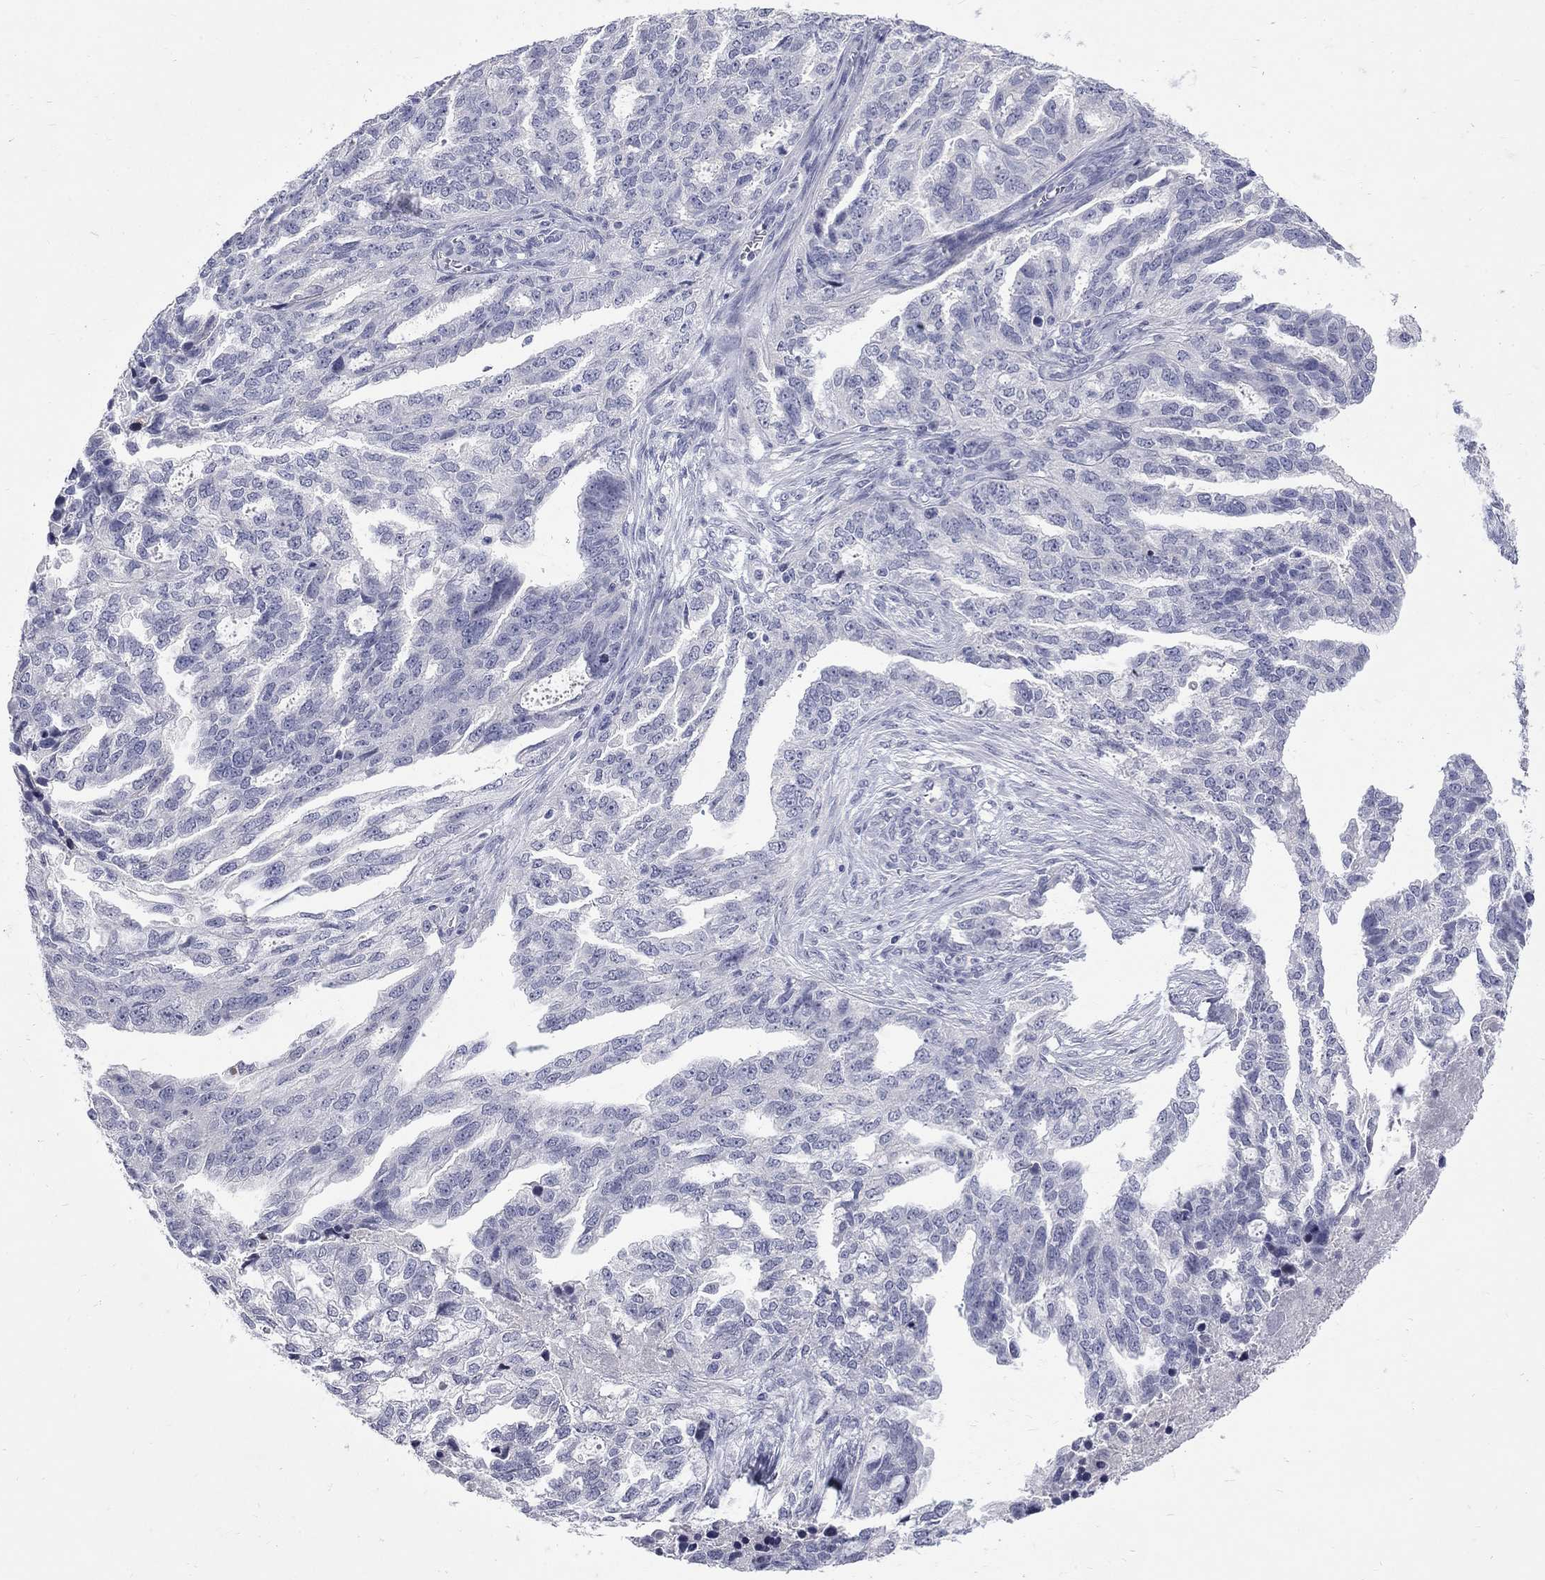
{"staining": {"intensity": "negative", "quantity": "none", "location": "none"}, "tissue": "ovarian cancer", "cell_type": "Tumor cells", "image_type": "cancer", "snomed": [{"axis": "morphology", "description": "Cystadenocarcinoma, serous, NOS"}, {"axis": "topography", "description": "Ovary"}], "caption": "Tumor cells show no significant positivity in ovarian serous cystadenocarcinoma.", "gene": "CTNND2", "patient": {"sex": "female", "age": 51}}